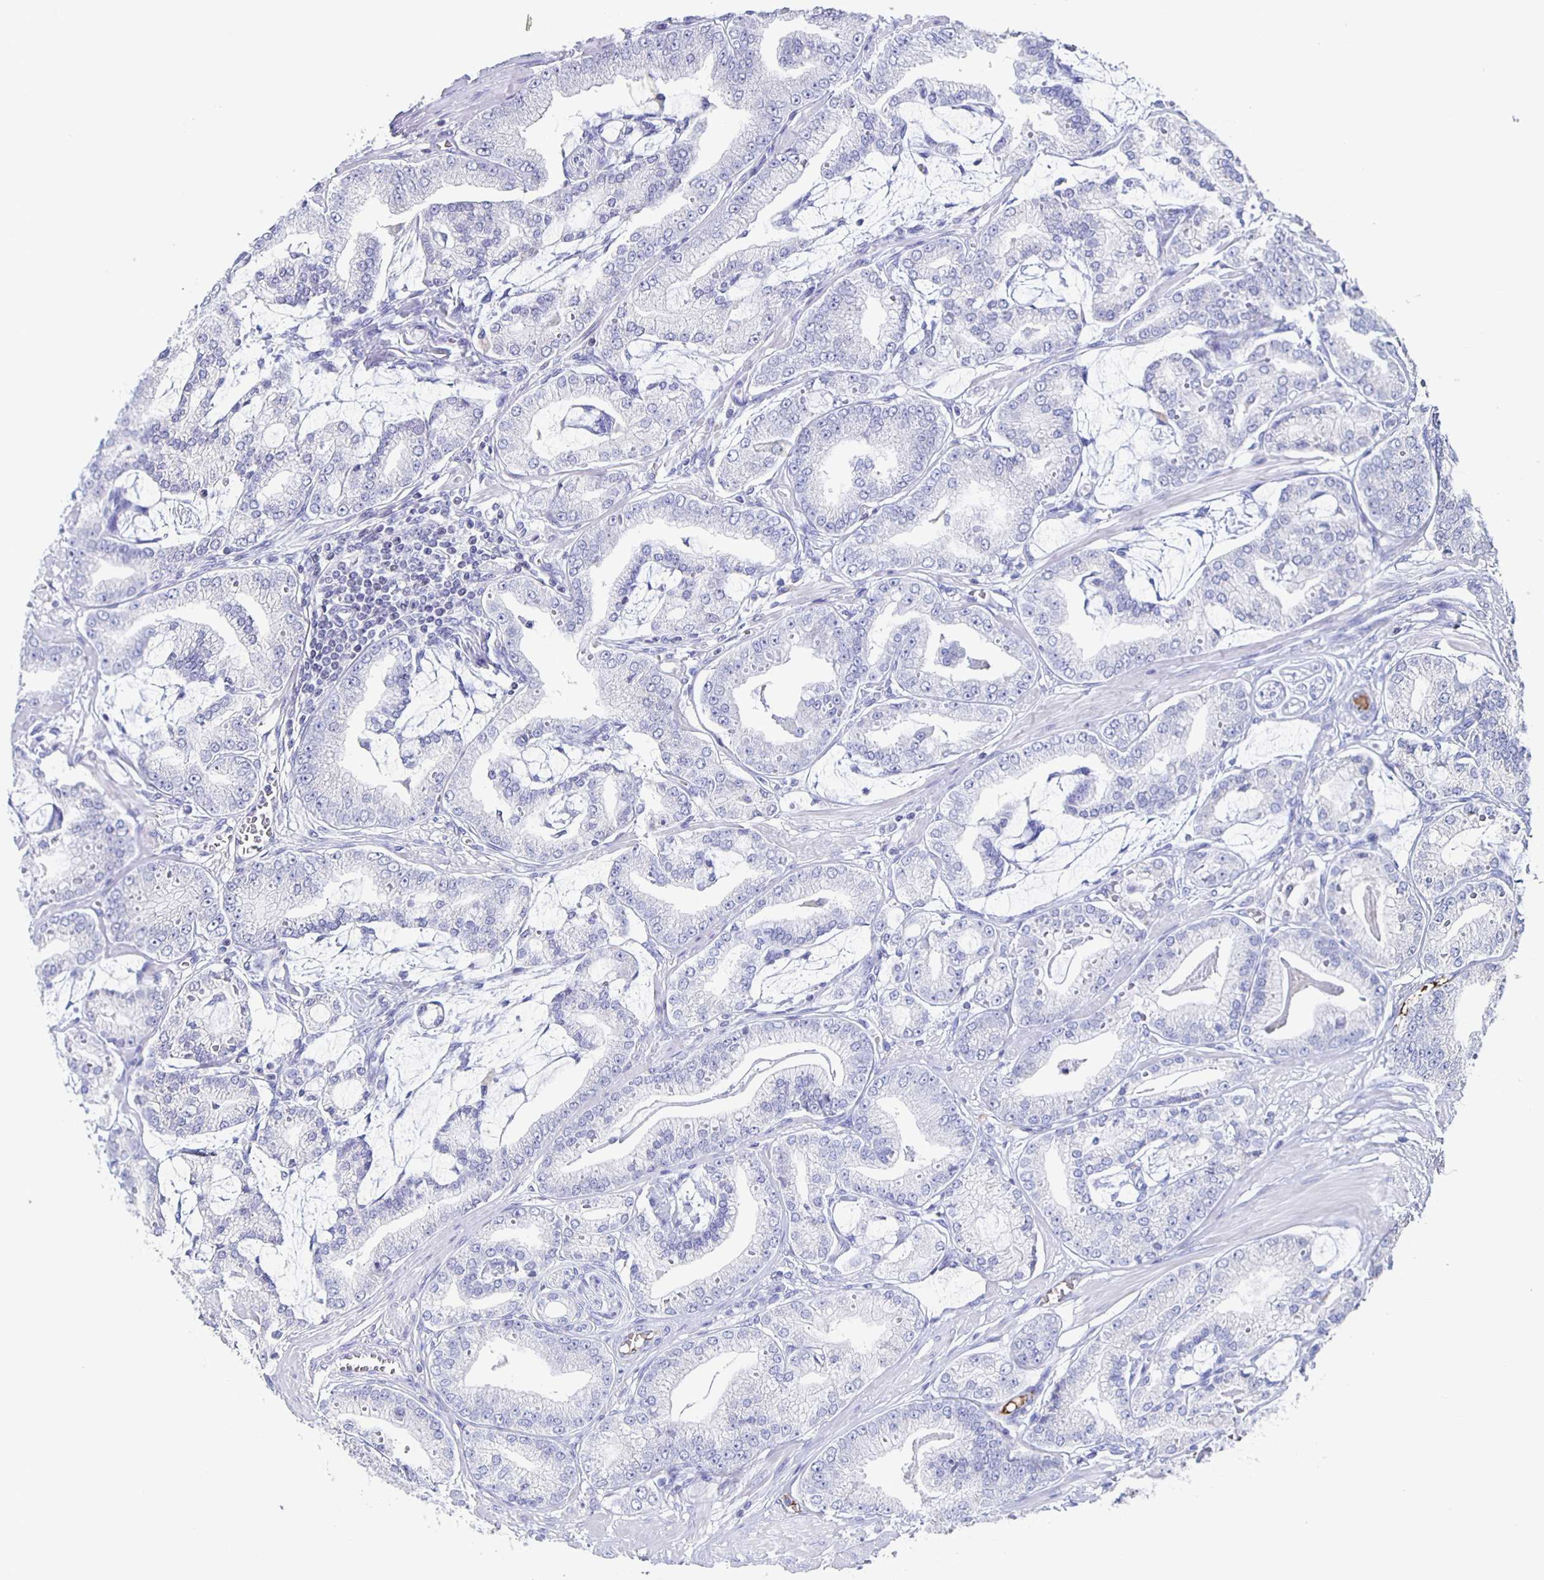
{"staining": {"intensity": "negative", "quantity": "none", "location": "none"}, "tissue": "prostate cancer", "cell_type": "Tumor cells", "image_type": "cancer", "snomed": [{"axis": "morphology", "description": "Adenocarcinoma, High grade"}, {"axis": "topography", "description": "Prostate"}], "caption": "IHC image of neoplastic tissue: human prostate cancer (high-grade adenocarcinoma) stained with DAB (3,3'-diaminobenzidine) displays no significant protein expression in tumor cells.", "gene": "FGA", "patient": {"sex": "male", "age": 71}}